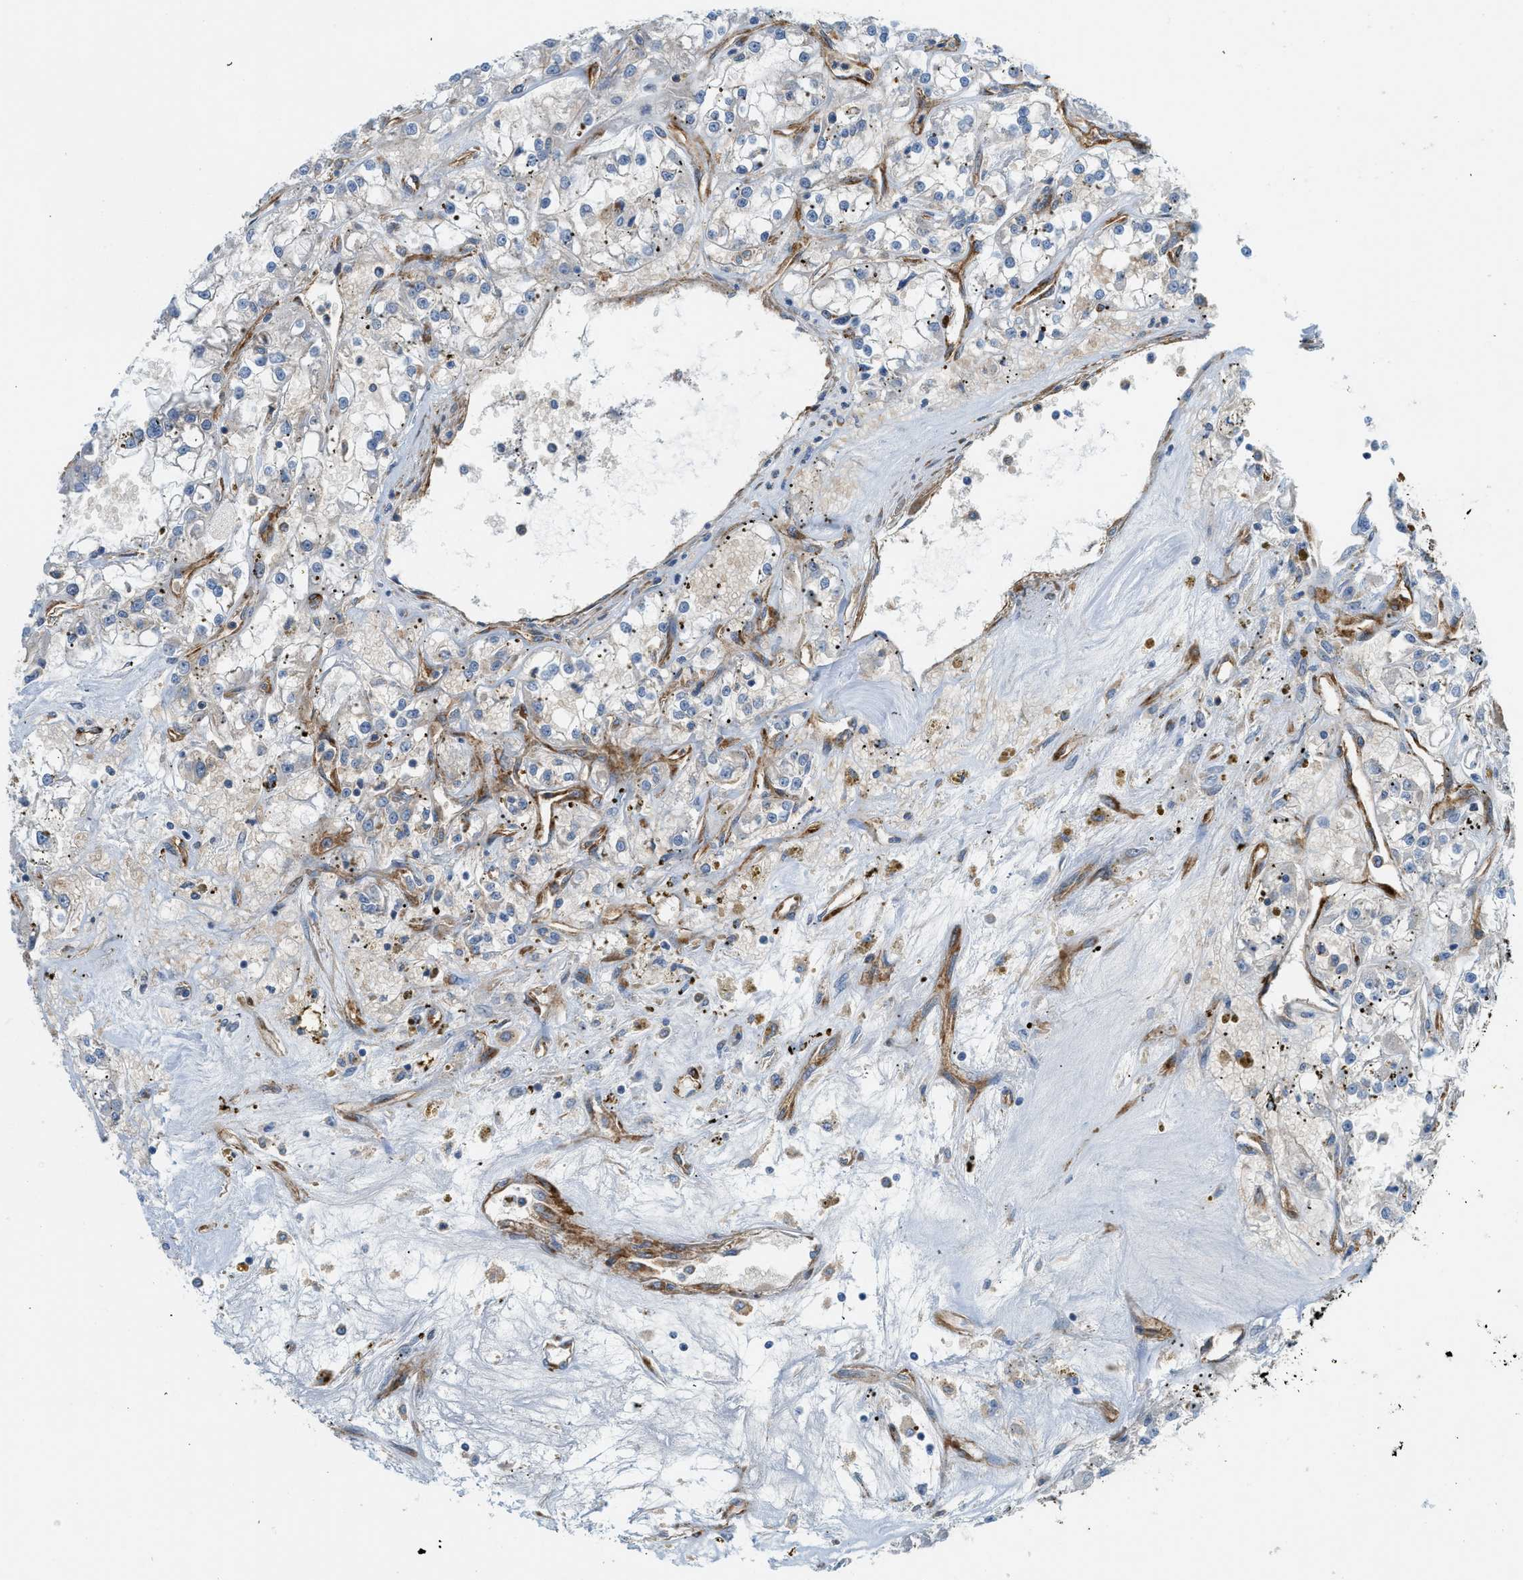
{"staining": {"intensity": "negative", "quantity": "none", "location": "none"}, "tissue": "renal cancer", "cell_type": "Tumor cells", "image_type": "cancer", "snomed": [{"axis": "morphology", "description": "Adenocarcinoma, NOS"}, {"axis": "topography", "description": "Kidney"}], "caption": "This is an immunohistochemistry micrograph of renal cancer (adenocarcinoma). There is no staining in tumor cells.", "gene": "HIP1", "patient": {"sex": "female", "age": 52}}